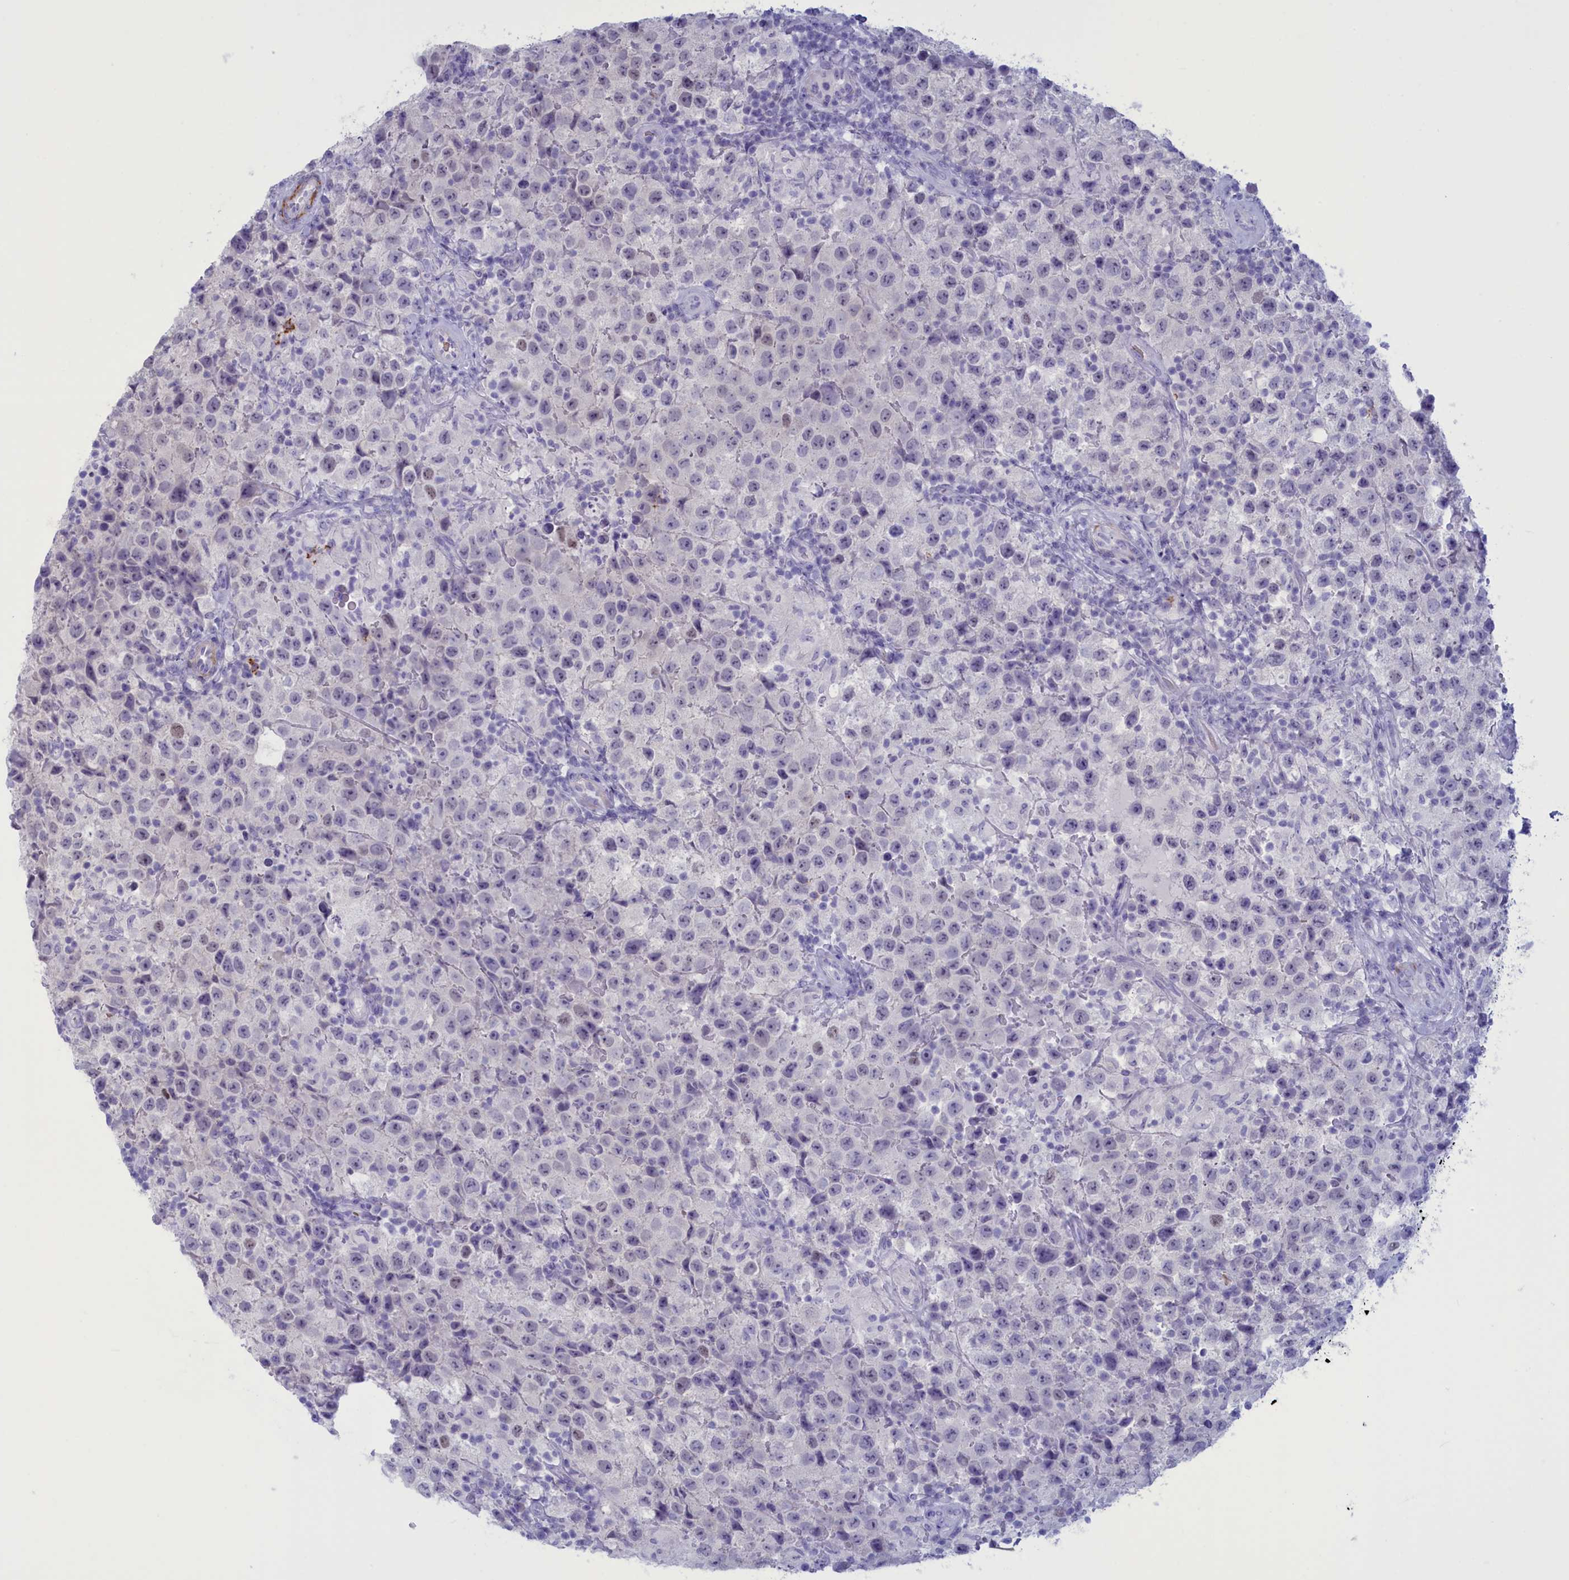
{"staining": {"intensity": "negative", "quantity": "none", "location": "none"}, "tissue": "testis cancer", "cell_type": "Tumor cells", "image_type": "cancer", "snomed": [{"axis": "morphology", "description": "Seminoma, NOS"}, {"axis": "morphology", "description": "Carcinoma, Embryonal, NOS"}, {"axis": "topography", "description": "Testis"}], "caption": "This is a micrograph of IHC staining of testis cancer, which shows no staining in tumor cells. (DAB IHC, high magnification).", "gene": "GAPDHS", "patient": {"sex": "male", "age": 41}}